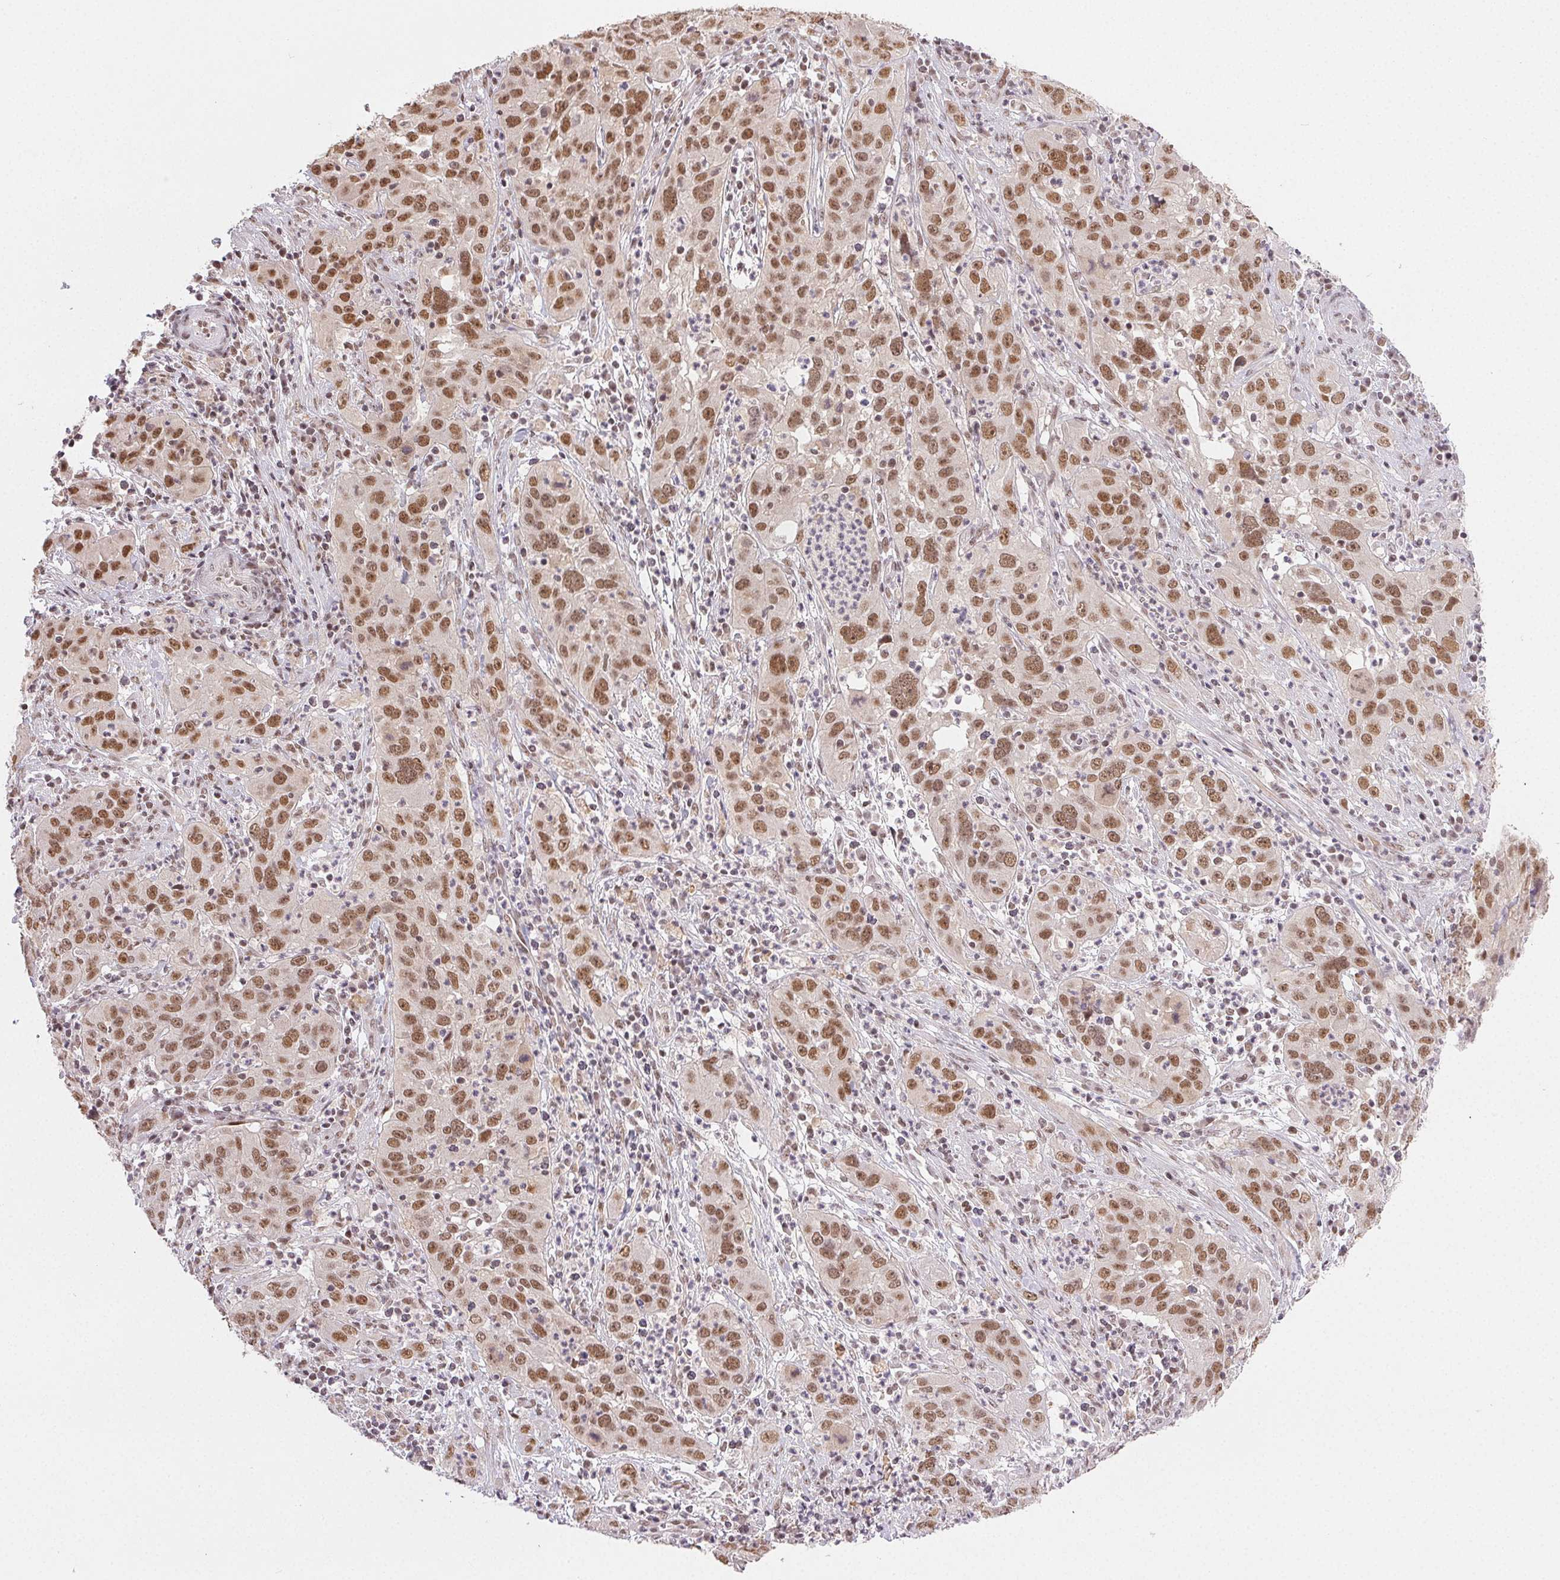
{"staining": {"intensity": "moderate", "quantity": ">75%", "location": "nuclear"}, "tissue": "cervical cancer", "cell_type": "Tumor cells", "image_type": "cancer", "snomed": [{"axis": "morphology", "description": "Squamous cell carcinoma, NOS"}, {"axis": "topography", "description": "Cervix"}], "caption": "Immunohistochemistry (IHC) histopathology image of neoplastic tissue: human squamous cell carcinoma (cervical) stained using immunohistochemistry (IHC) reveals medium levels of moderate protein expression localized specifically in the nuclear of tumor cells, appearing as a nuclear brown color.", "gene": "PRPF18", "patient": {"sex": "female", "age": 32}}